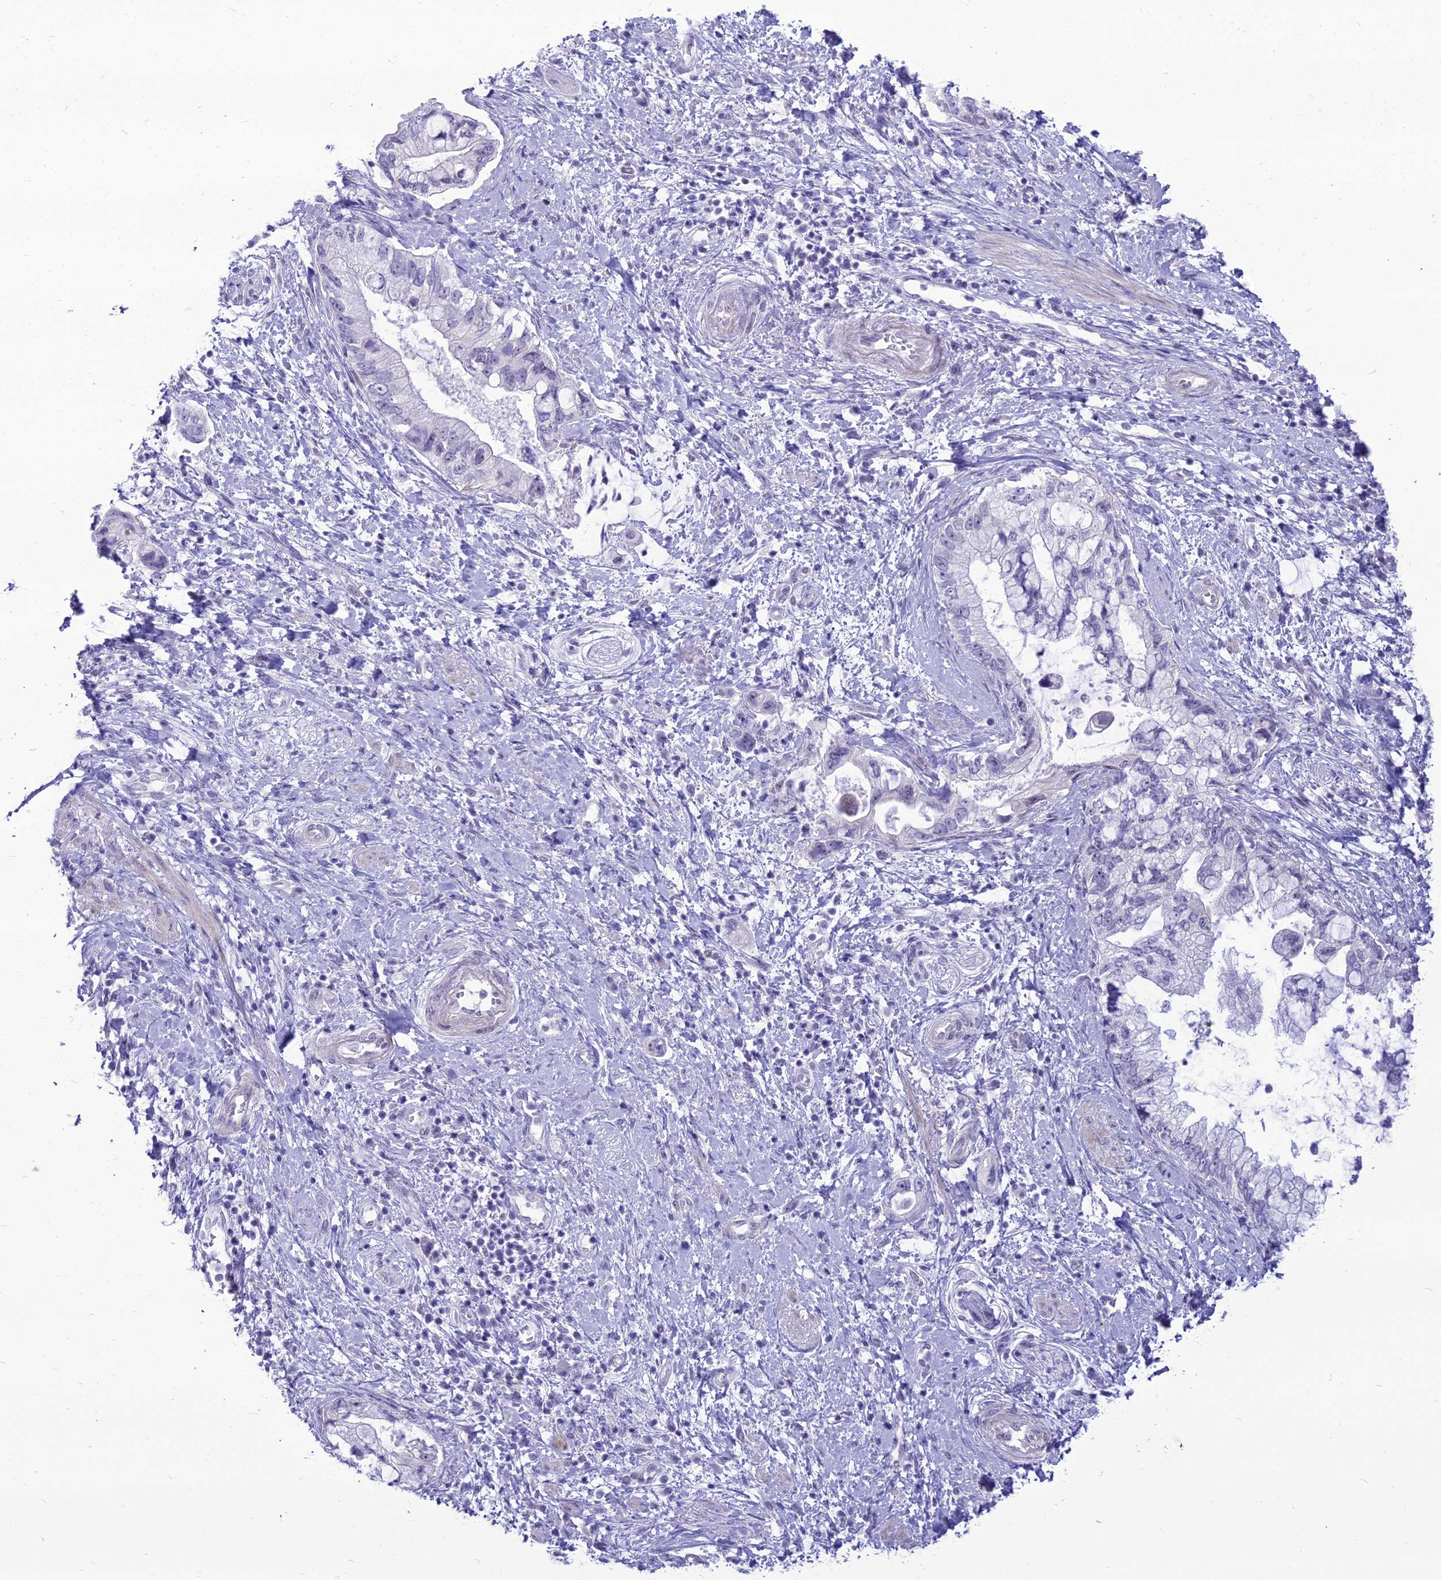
{"staining": {"intensity": "negative", "quantity": "none", "location": "none"}, "tissue": "pancreatic cancer", "cell_type": "Tumor cells", "image_type": "cancer", "snomed": [{"axis": "morphology", "description": "Adenocarcinoma, NOS"}, {"axis": "topography", "description": "Pancreas"}], "caption": "There is no significant expression in tumor cells of pancreatic adenocarcinoma.", "gene": "DHX40", "patient": {"sex": "female", "age": 73}}